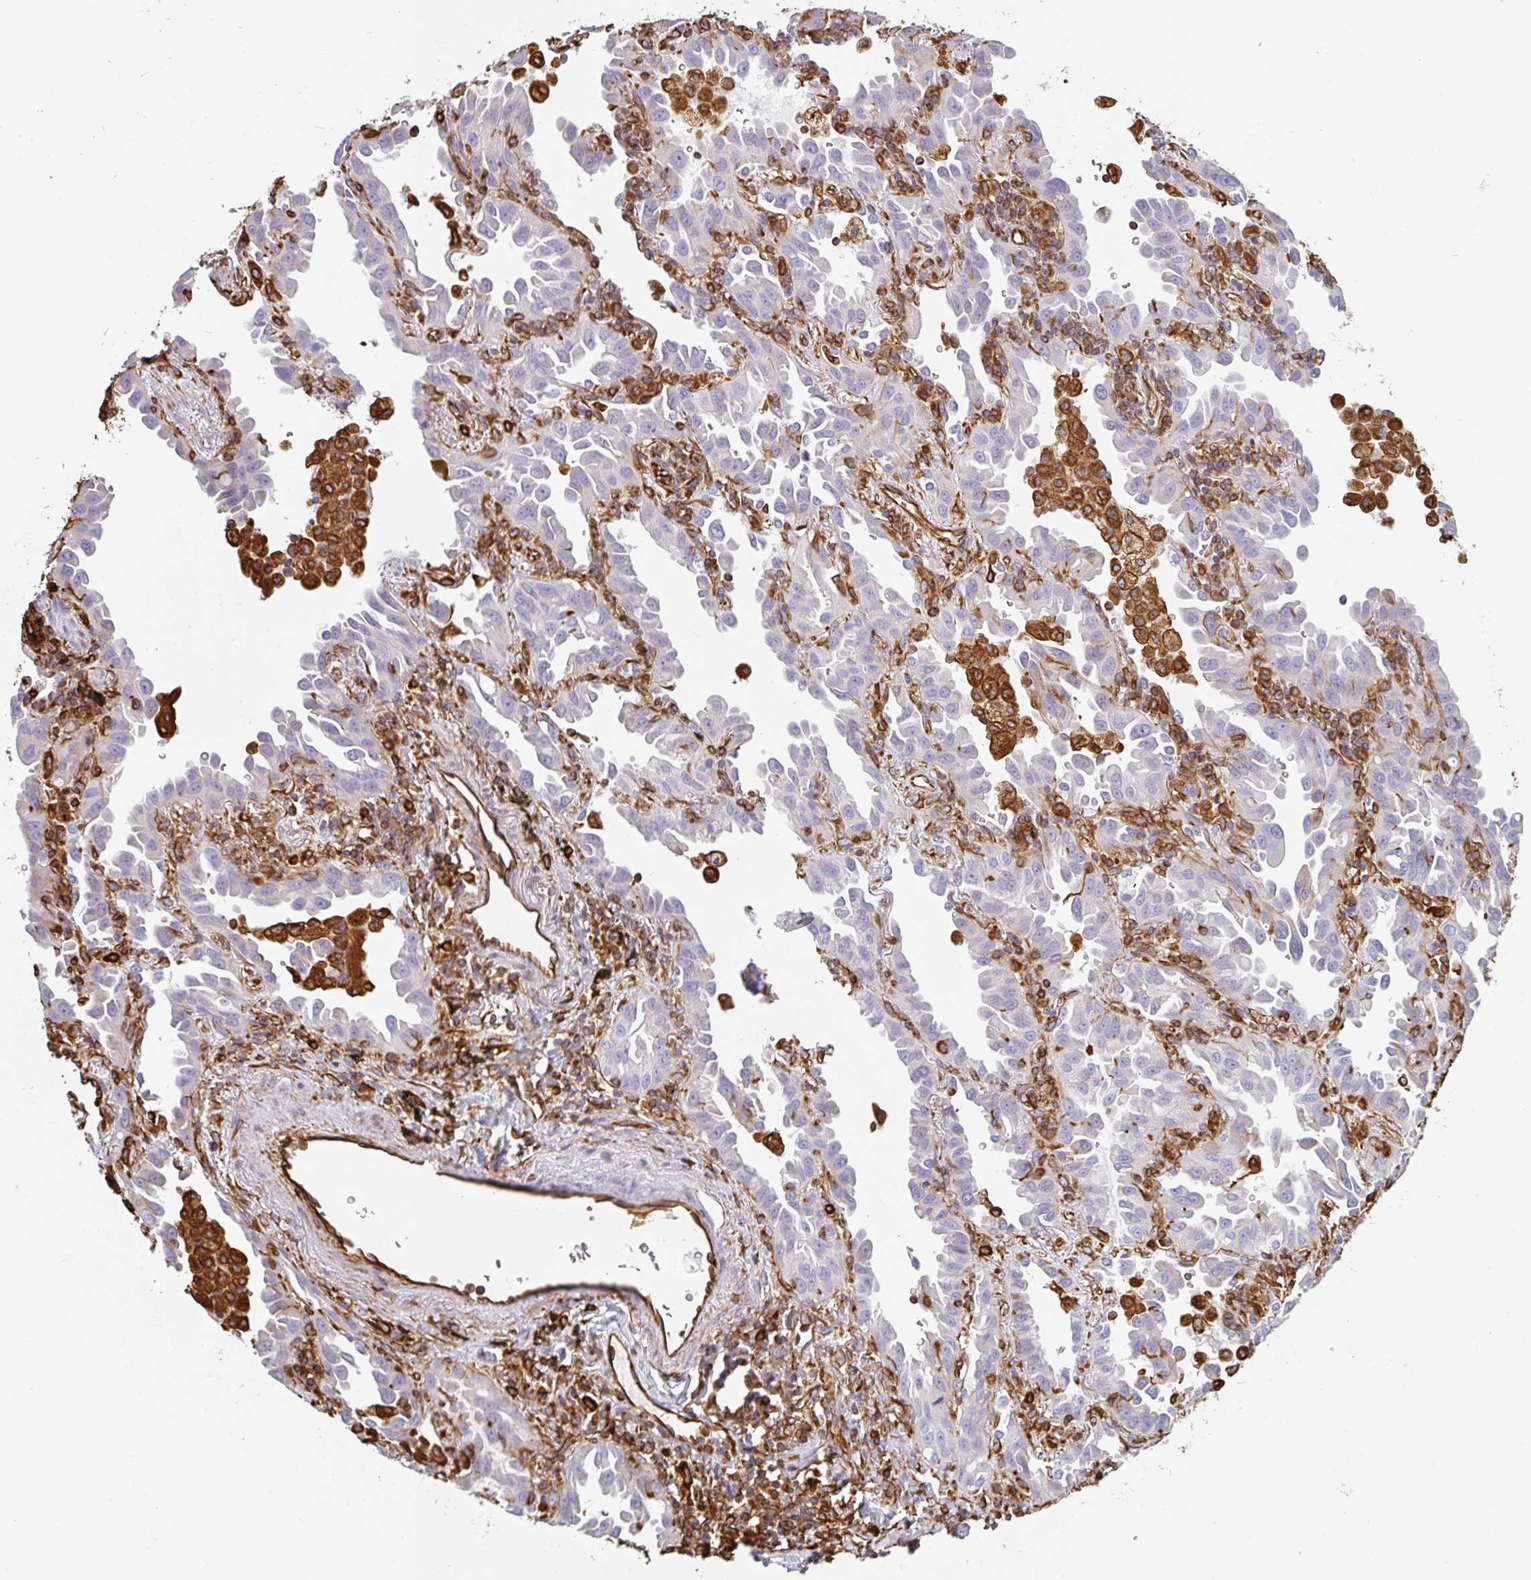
{"staining": {"intensity": "weak", "quantity": "25%-75%", "location": "cytoplasmic/membranous"}, "tissue": "lung cancer", "cell_type": "Tumor cells", "image_type": "cancer", "snomed": [{"axis": "morphology", "description": "Adenocarcinoma, NOS"}, {"axis": "topography", "description": "Lung"}], "caption": "IHC micrograph of neoplastic tissue: human lung adenocarcinoma stained using IHC shows low levels of weak protein expression localized specifically in the cytoplasmic/membranous of tumor cells, appearing as a cytoplasmic/membranous brown color.", "gene": "PPFIA1", "patient": {"sex": "male", "age": 68}}